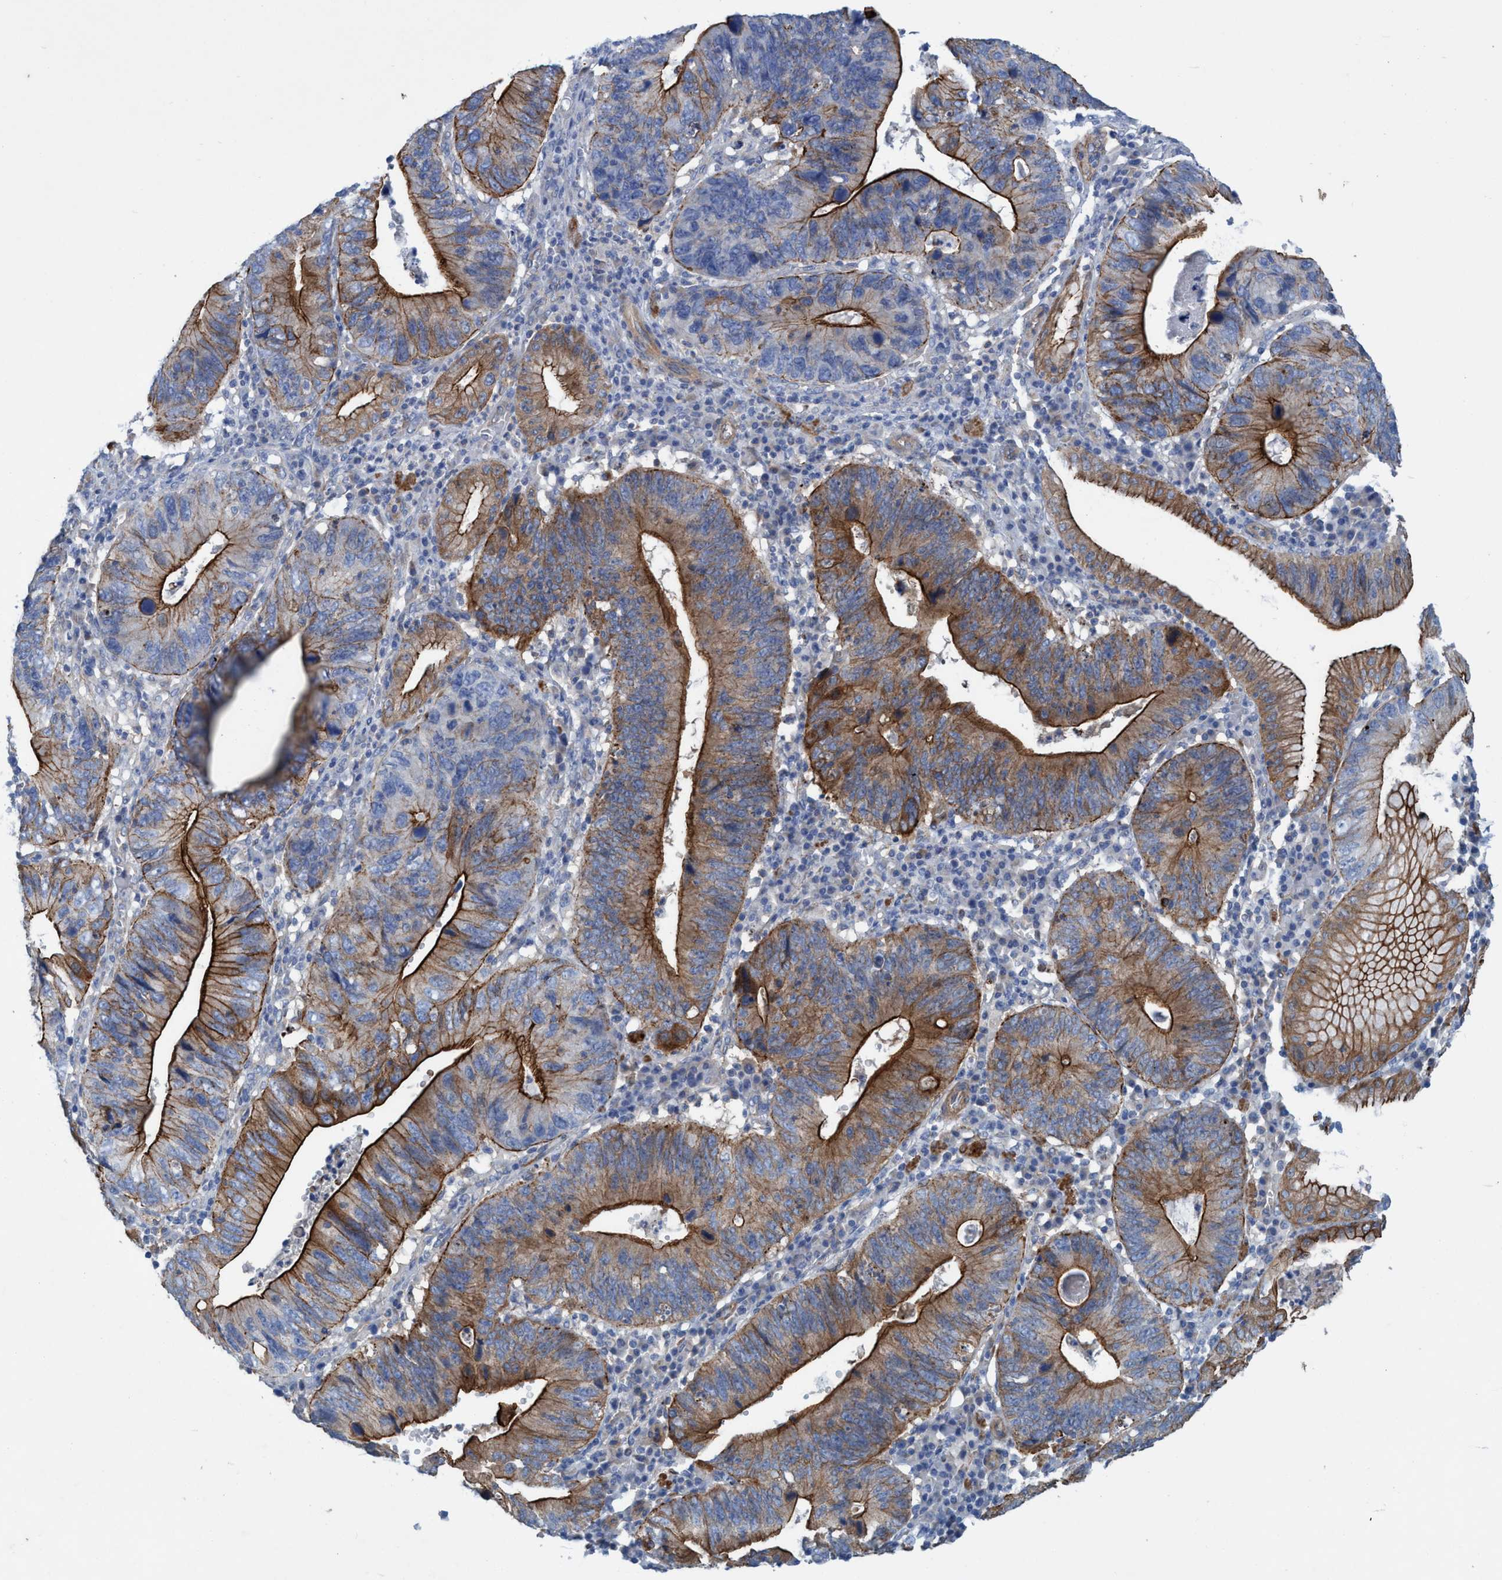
{"staining": {"intensity": "strong", "quantity": "25%-75%", "location": "cytoplasmic/membranous"}, "tissue": "stomach cancer", "cell_type": "Tumor cells", "image_type": "cancer", "snomed": [{"axis": "morphology", "description": "Adenocarcinoma, NOS"}, {"axis": "topography", "description": "Stomach"}], "caption": "Immunohistochemical staining of stomach cancer (adenocarcinoma) shows high levels of strong cytoplasmic/membranous protein positivity in approximately 25%-75% of tumor cells. The protein of interest is shown in brown color, while the nuclei are stained blue.", "gene": "GULP1", "patient": {"sex": "male", "age": 59}}